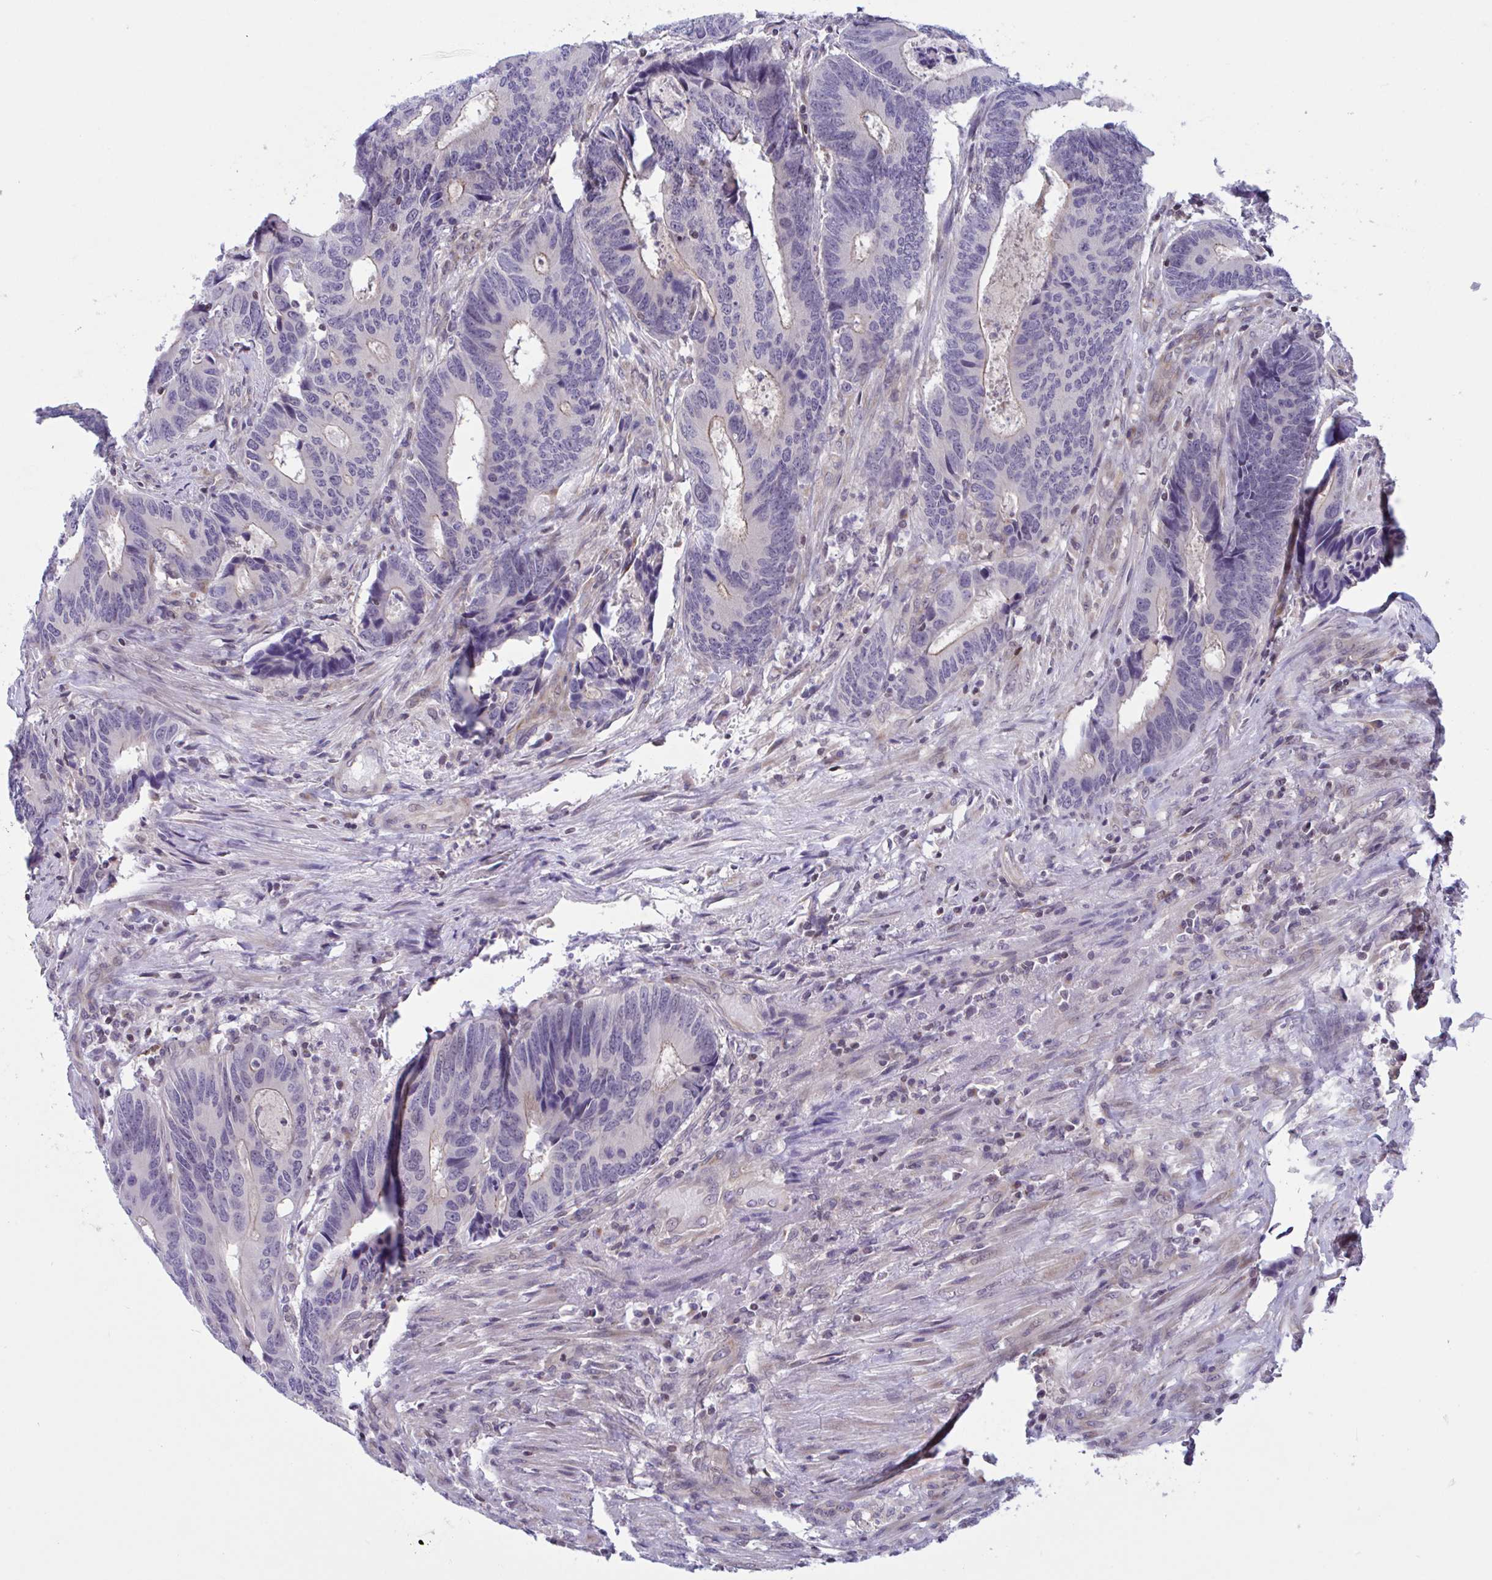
{"staining": {"intensity": "negative", "quantity": "none", "location": "none"}, "tissue": "colorectal cancer", "cell_type": "Tumor cells", "image_type": "cancer", "snomed": [{"axis": "morphology", "description": "Adenocarcinoma, NOS"}, {"axis": "topography", "description": "Colon"}], "caption": "Immunohistochemical staining of human colorectal cancer (adenocarcinoma) shows no significant positivity in tumor cells.", "gene": "SNX11", "patient": {"sex": "male", "age": 87}}